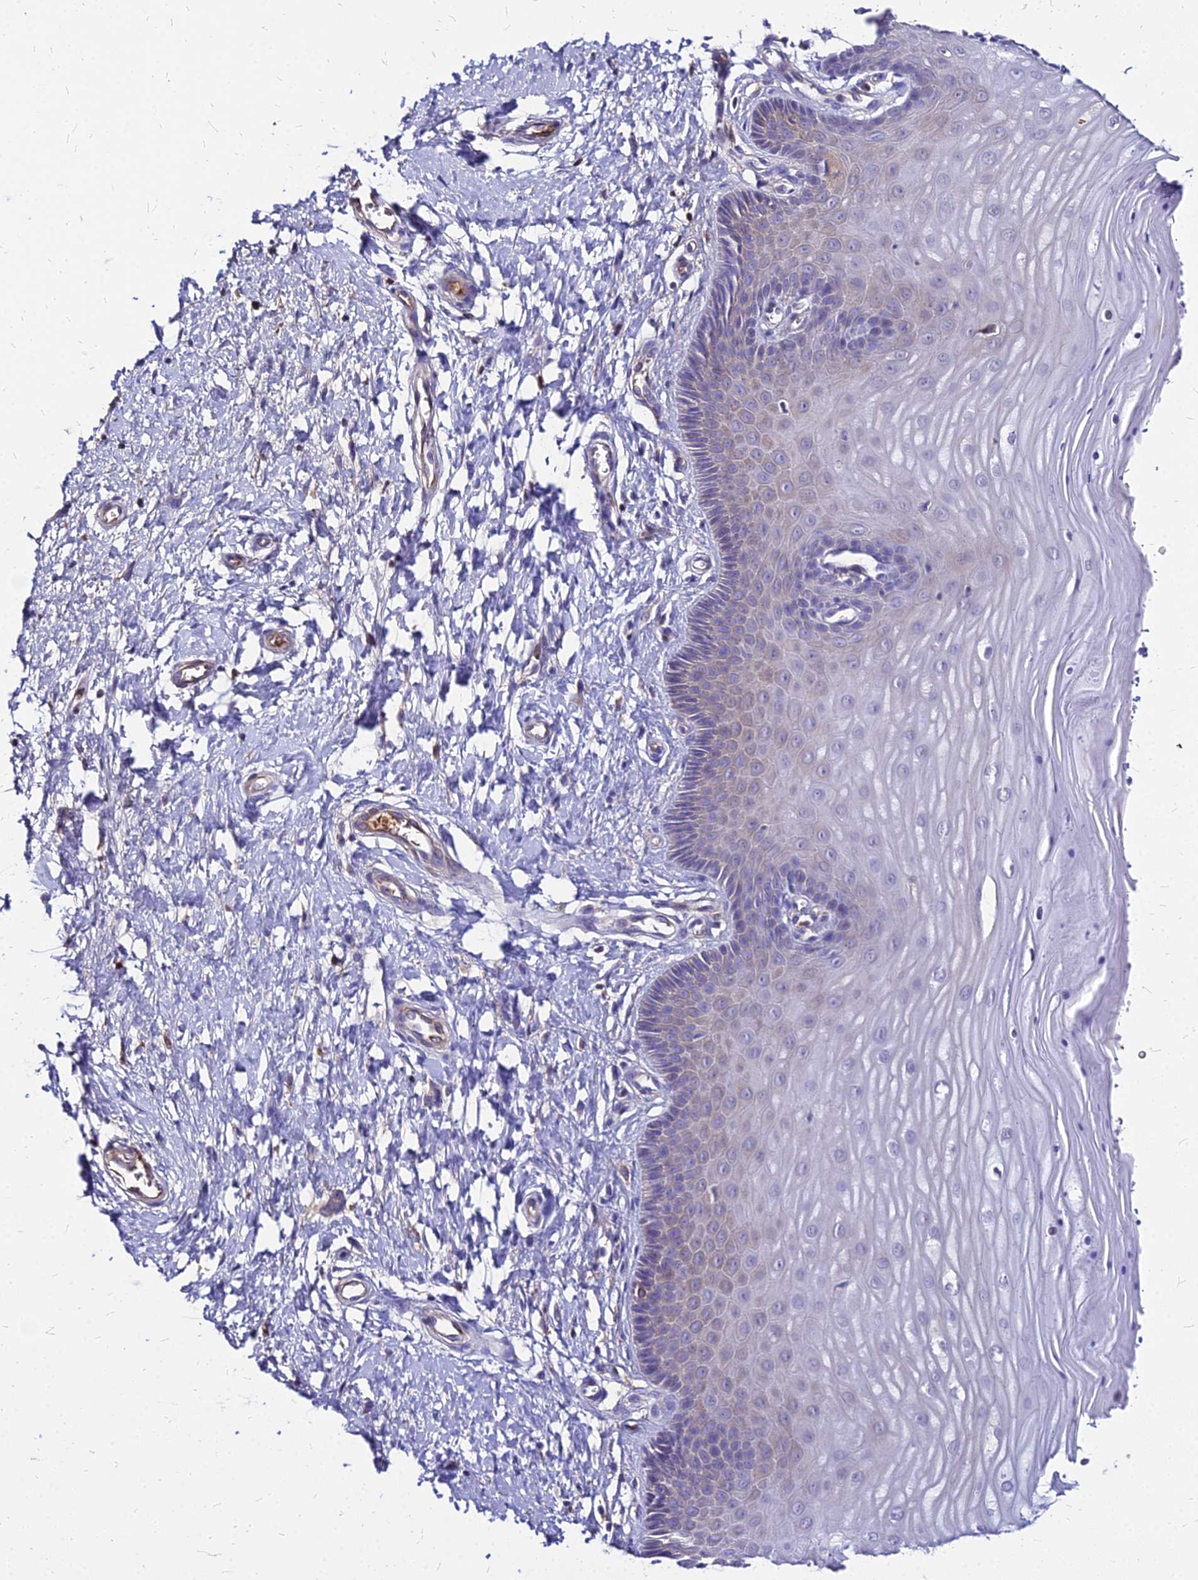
{"staining": {"intensity": "negative", "quantity": "none", "location": "none"}, "tissue": "cervix", "cell_type": "Squamous epithelial cells", "image_type": "normal", "snomed": [{"axis": "morphology", "description": "Normal tissue, NOS"}, {"axis": "topography", "description": "Cervix"}], "caption": "IHC photomicrograph of unremarkable cervix stained for a protein (brown), which exhibits no expression in squamous epithelial cells.", "gene": "ACSM6", "patient": {"sex": "female", "age": 55}}